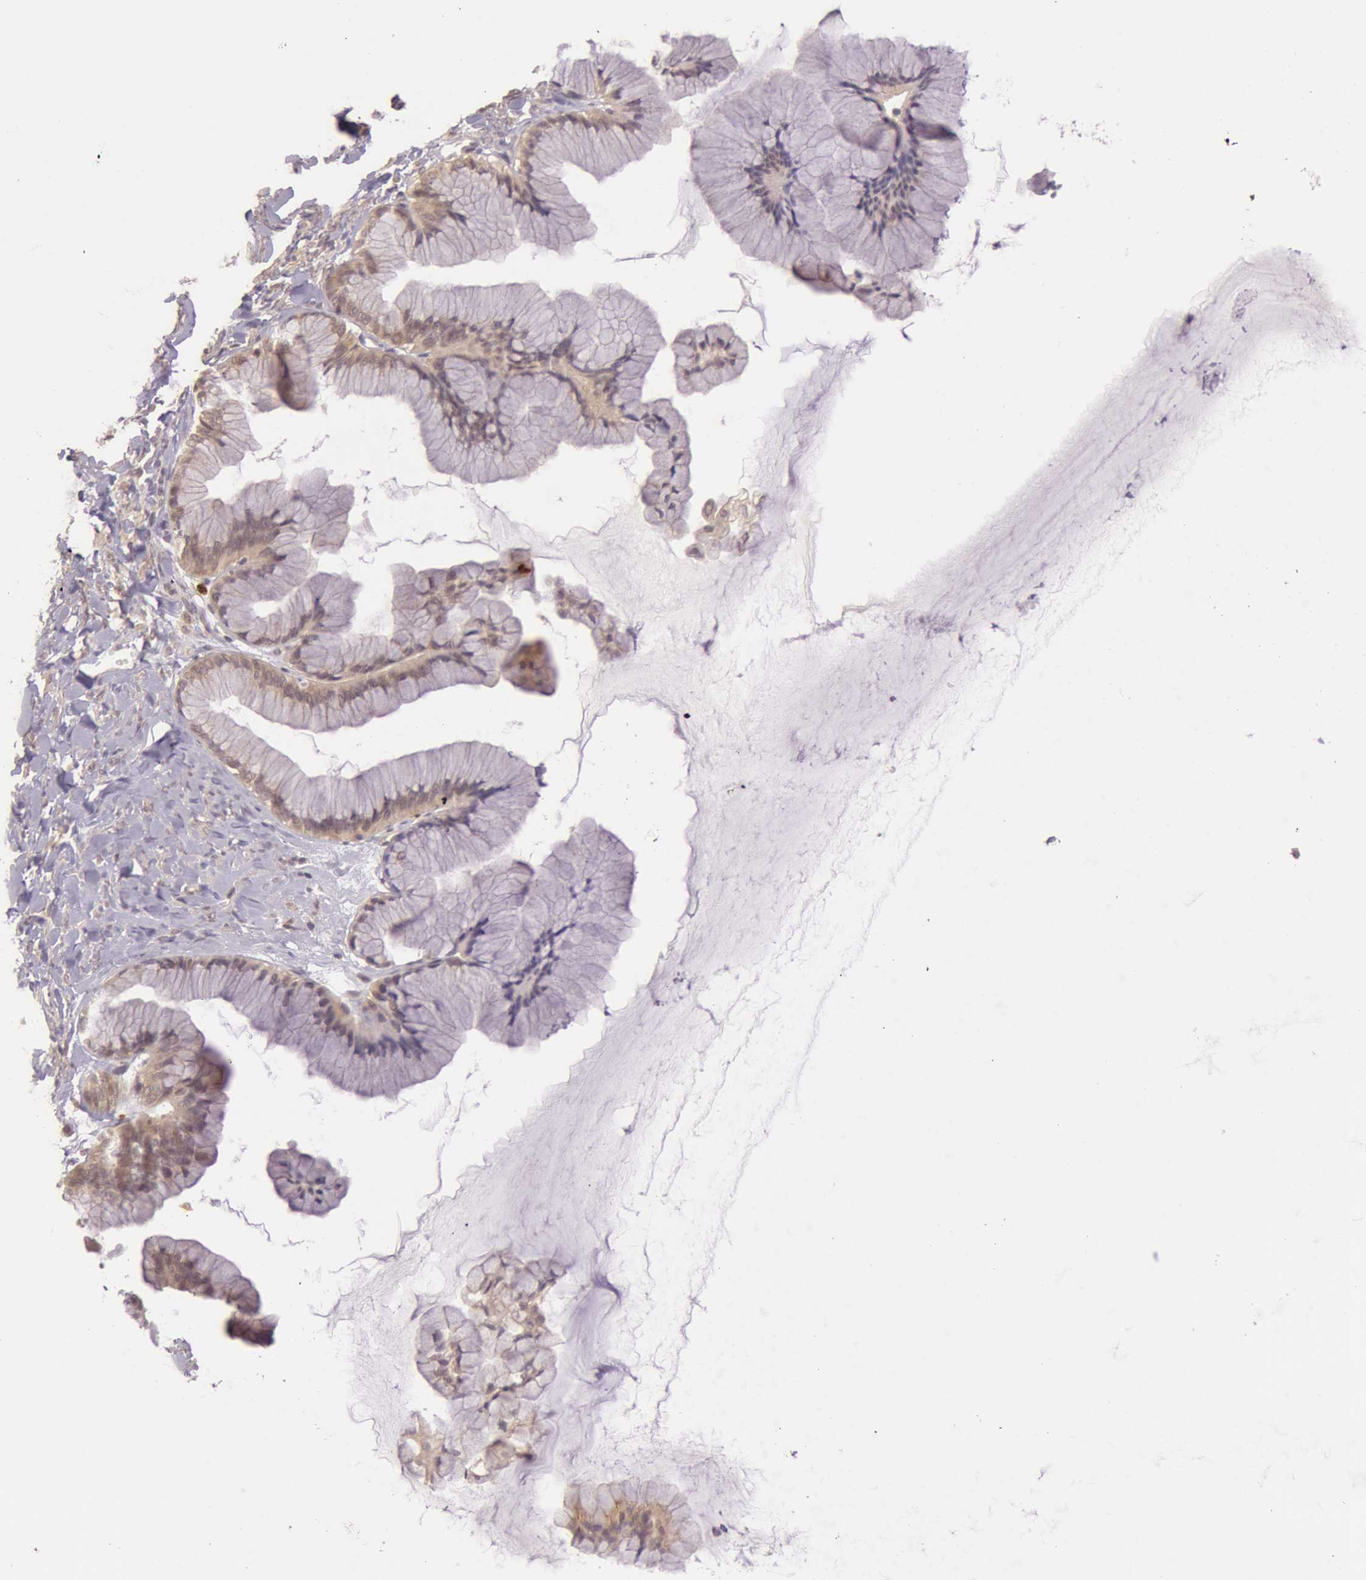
{"staining": {"intensity": "moderate", "quantity": ">75%", "location": "cytoplasmic/membranous"}, "tissue": "ovarian cancer", "cell_type": "Tumor cells", "image_type": "cancer", "snomed": [{"axis": "morphology", "description": "Cystadenocarcinoma, mucinous, NOS"}, {"axis": "topography", "description": "Ovary"}], "caption": "A high-resolution photomicrograph shows immunohistochemistry staining of ovarian cancer, which displays moderate cytoplasmic/membranous staining in approximately >75% of tumor cells. Using DAB (brown) and hematoxylin (blue) stains, captured at high magnification using brightfield microscopy.", "gene": "ATG2B", "patient": {"sex": "female", "age": 41}}